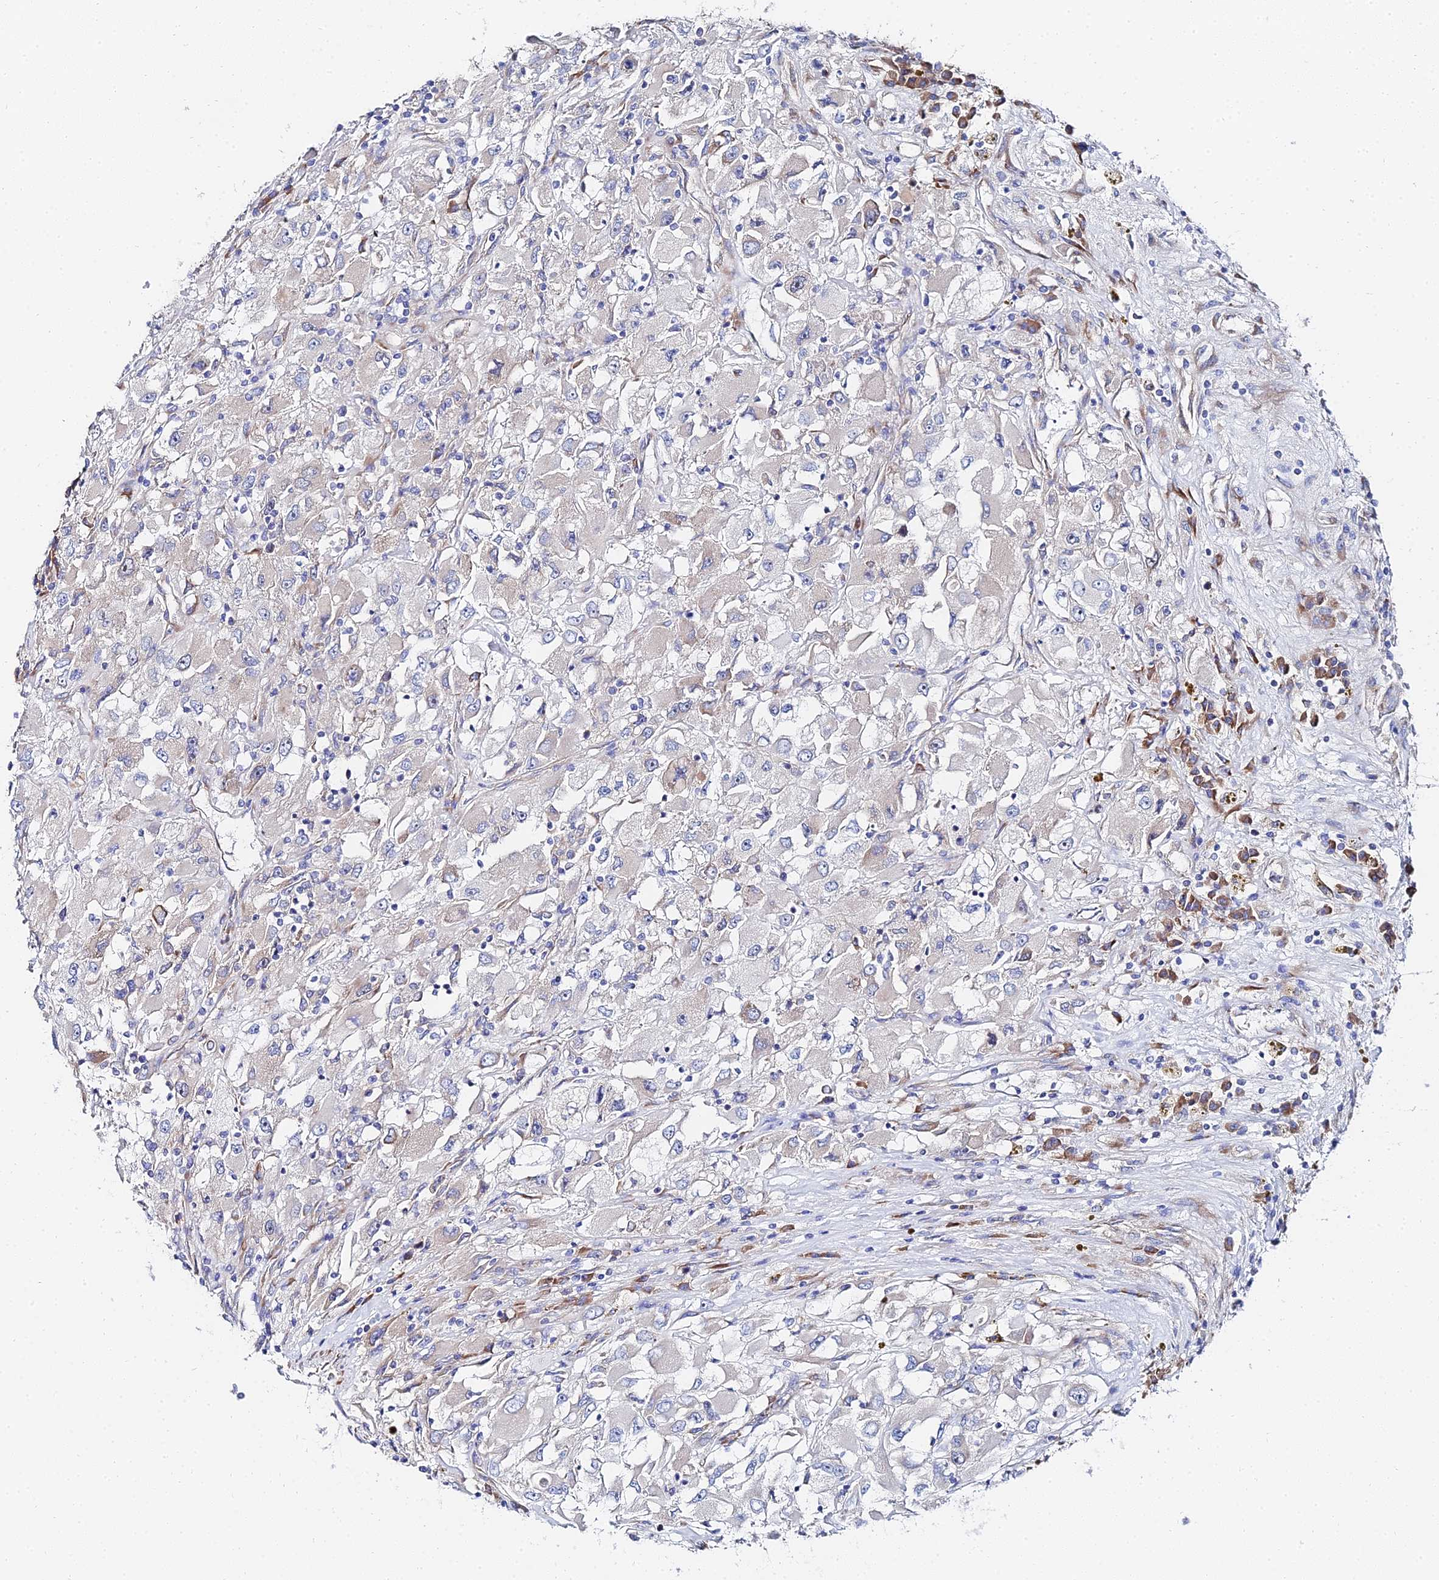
{"staining": {"intensity": "negative", "quantity": "none", "location": "none"}, "tissue": "renal cancer", "cell_type": "Tumor cells", "image_type": "cancer", "snomed": [{"axis": "morphology", "description": "Adenocarcinoma, NOS"}, {"axis": "topography", "description": "Kidney"}], "caption": "Immunohistochemical staining of renal cancer (adenocarcinoma) demonstrates no significant expression in tumor cells. (Immunohistochemistry, brightfield microscopy, high magnification).", "gene": "PTTG1", "patient": {"sex": "female", "age": 52}}